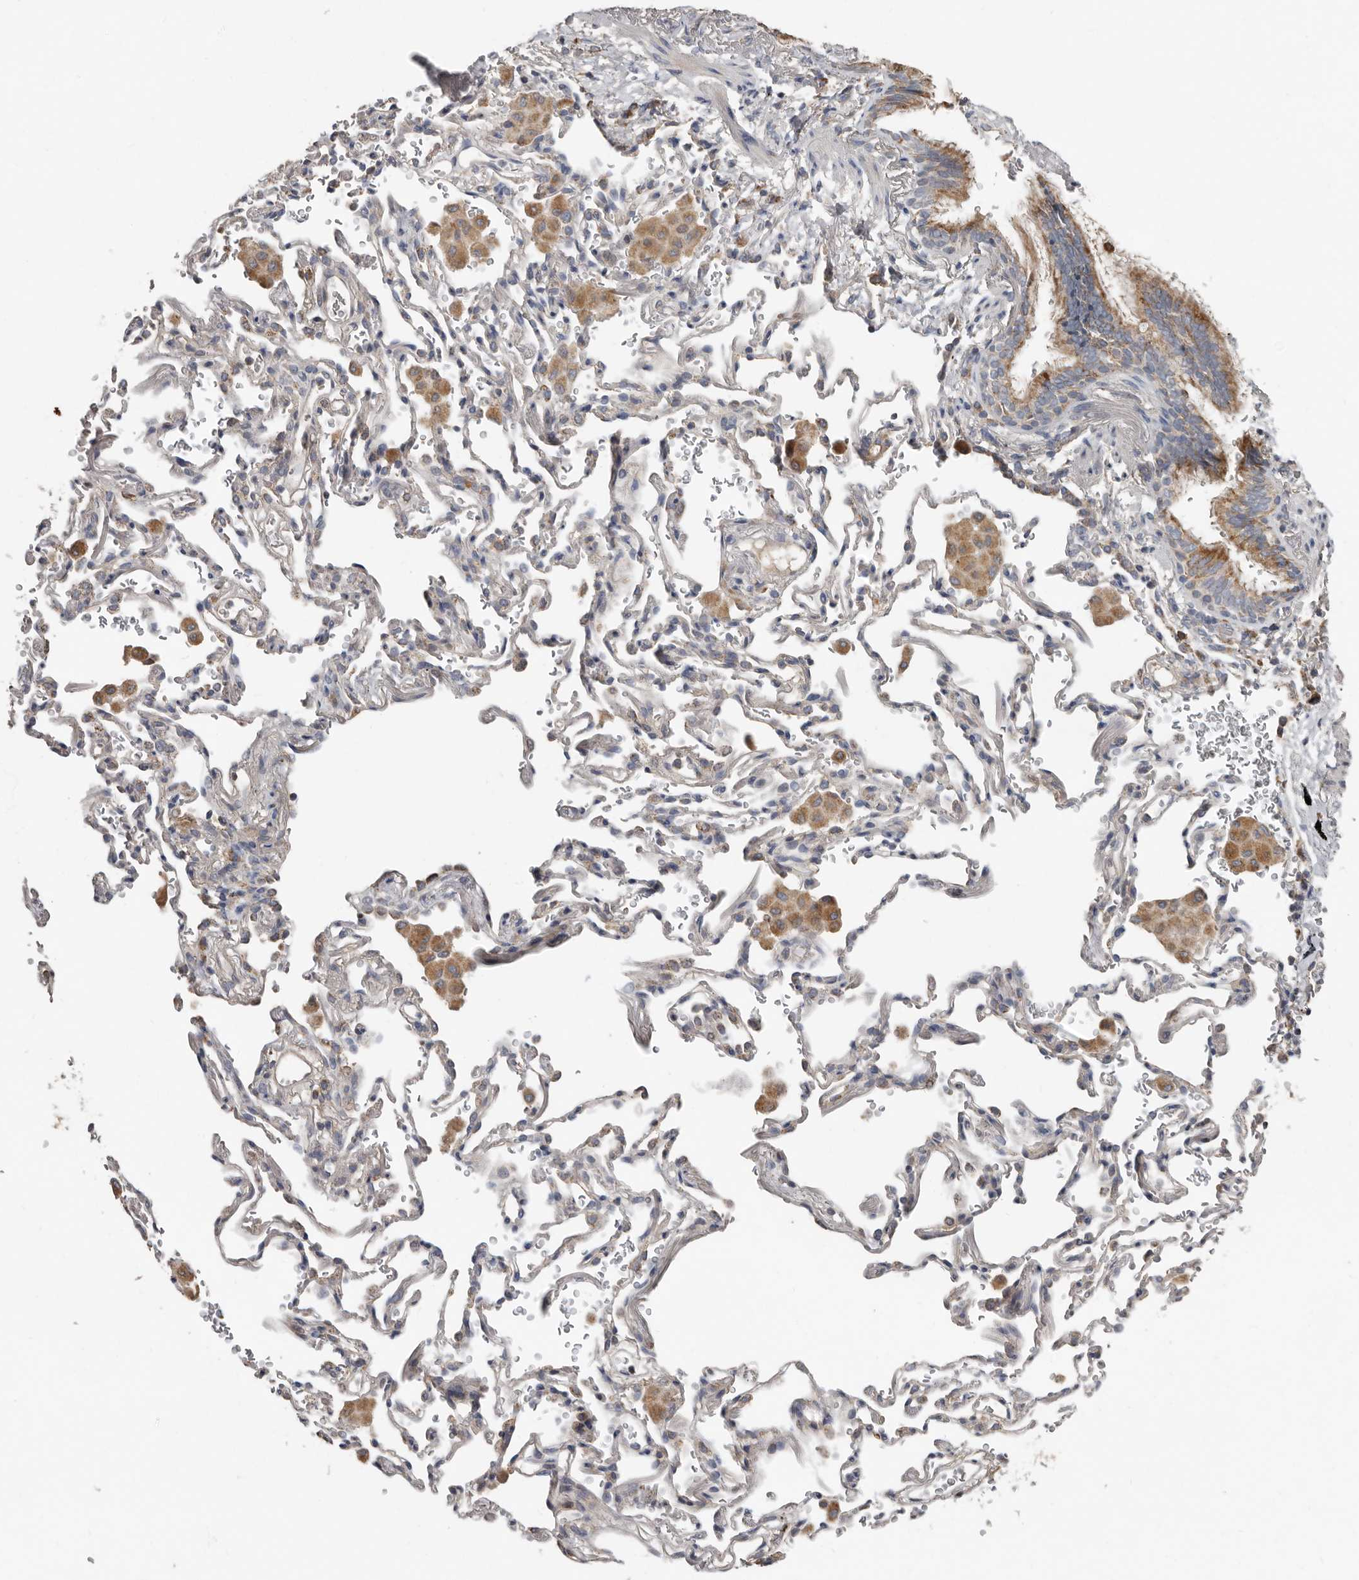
{"staining": {"intensity": "moderate", "quantity": ">75%", "location": "cytoplasmic/membranous"}, "tissue": "bronchus", "cell_type": "Respiratory epithelial cells", "image_type": "normal", "snomed": [{"axis": "morphology", "description": "Normal tissue, NOS"}, {"axis": "morphology", "description": "Inflammation, NOS"}, {"axis": "topography", "description": "Bronchus"}], "caption": "Protein analysis of benign bronchus shows moderate cytoplasmic/membranous staining in about >75% of respiratory epithelial cells.", "gene": "KIF26B", "patient": {"sex": "male", "age": 69}}